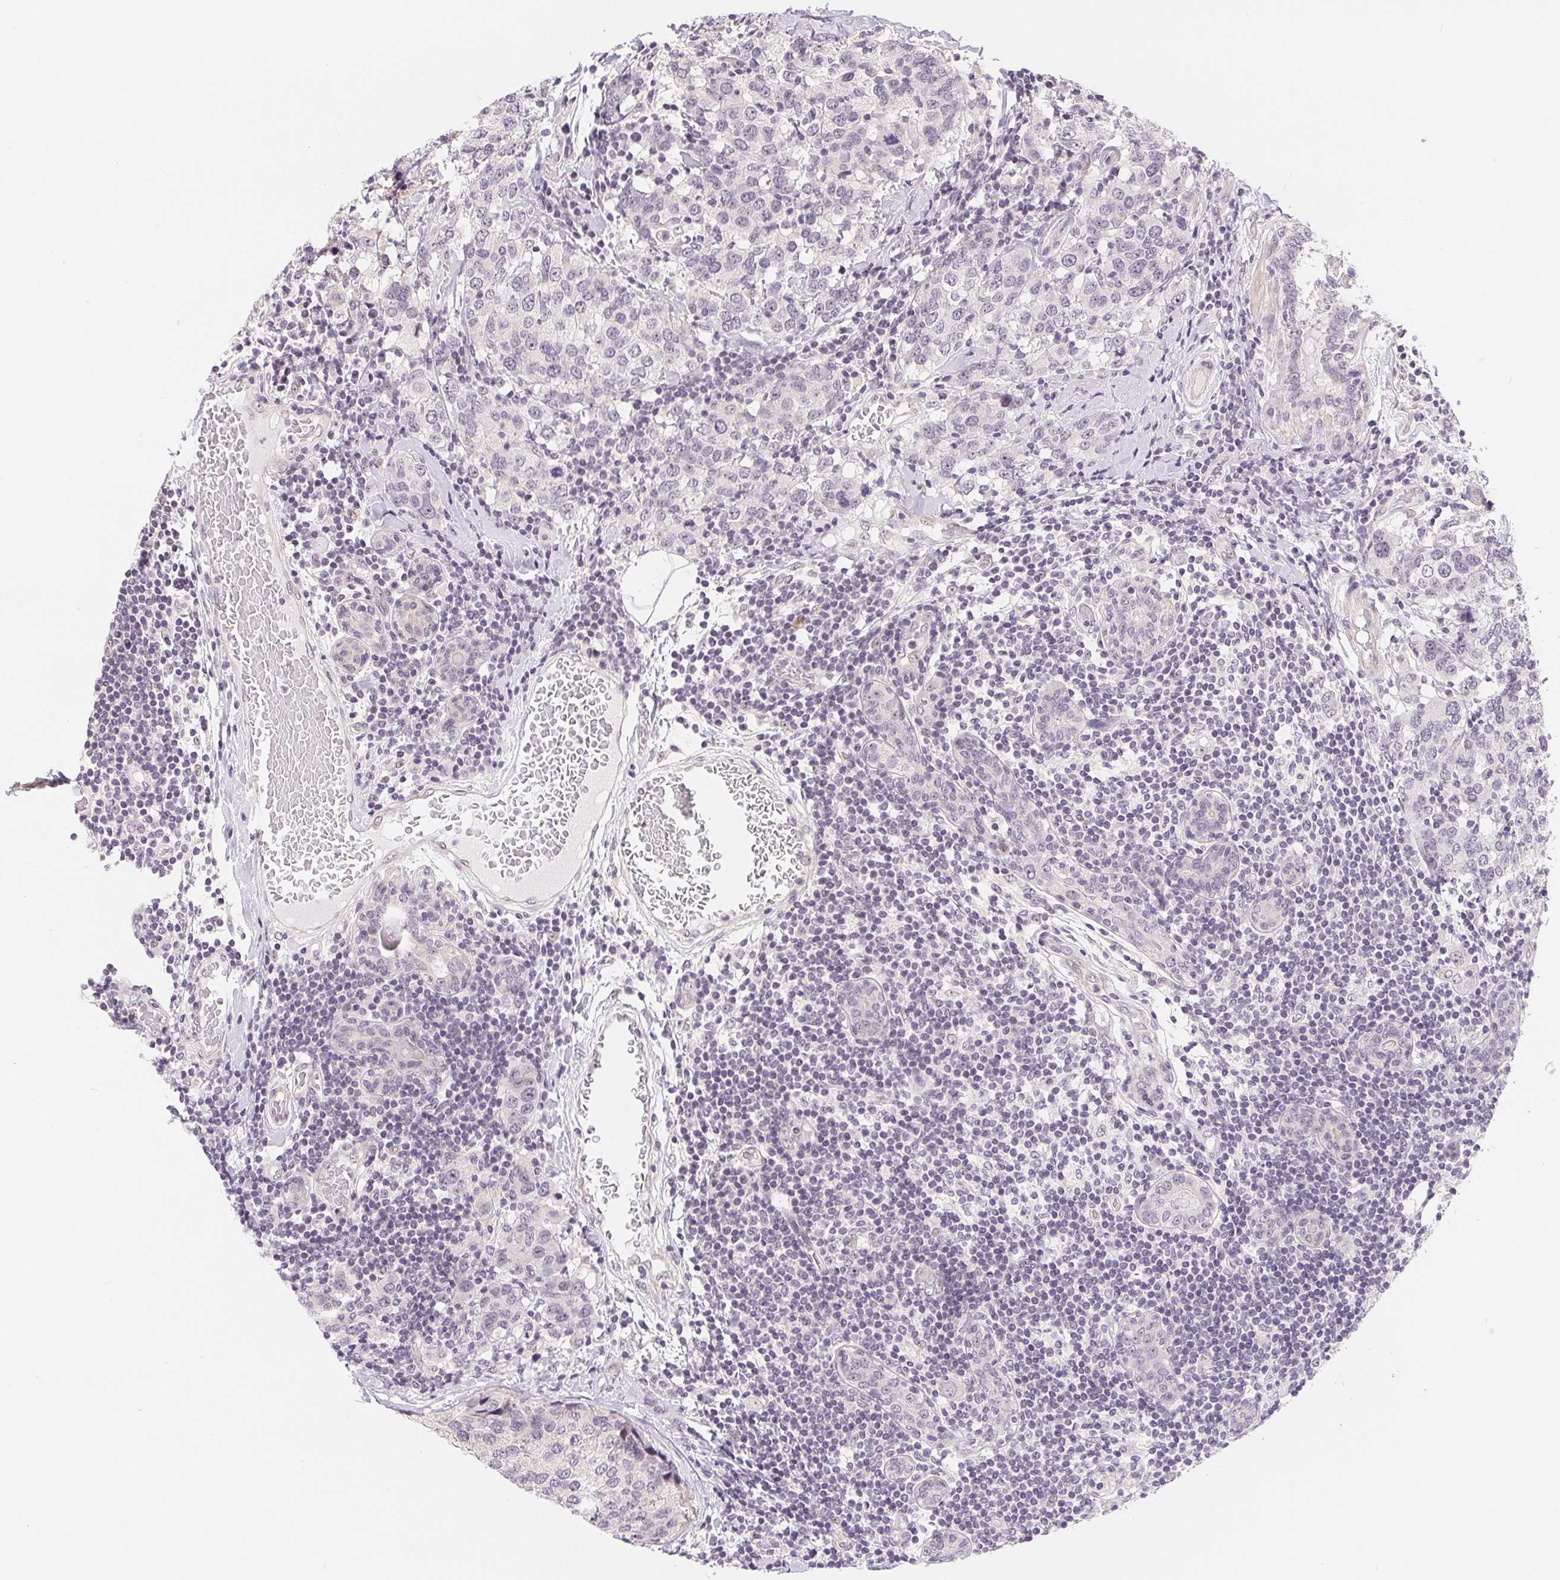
{"staining": {"intensity": "negative", "quantity": "none", "location": "none"}, "tissue": "breast cancer", "cell_type": "Tumor cells", "image_type": "cancer", "snomed": [{"axis": "morphology", "description": "Lobular carcinoma"}, {"axis": "topography", "description": "Breast"}], "caption": "A high-resolution micrograph shows IHC staining of lobular carcinoma (breast), which exhibits no significant positivity in tumor cells. (DAB immunohistochemistry (IHC) with hematoxylin counter stain).", "gene": "LCA5L", "patient": {"sex": "female", "age": 59}}